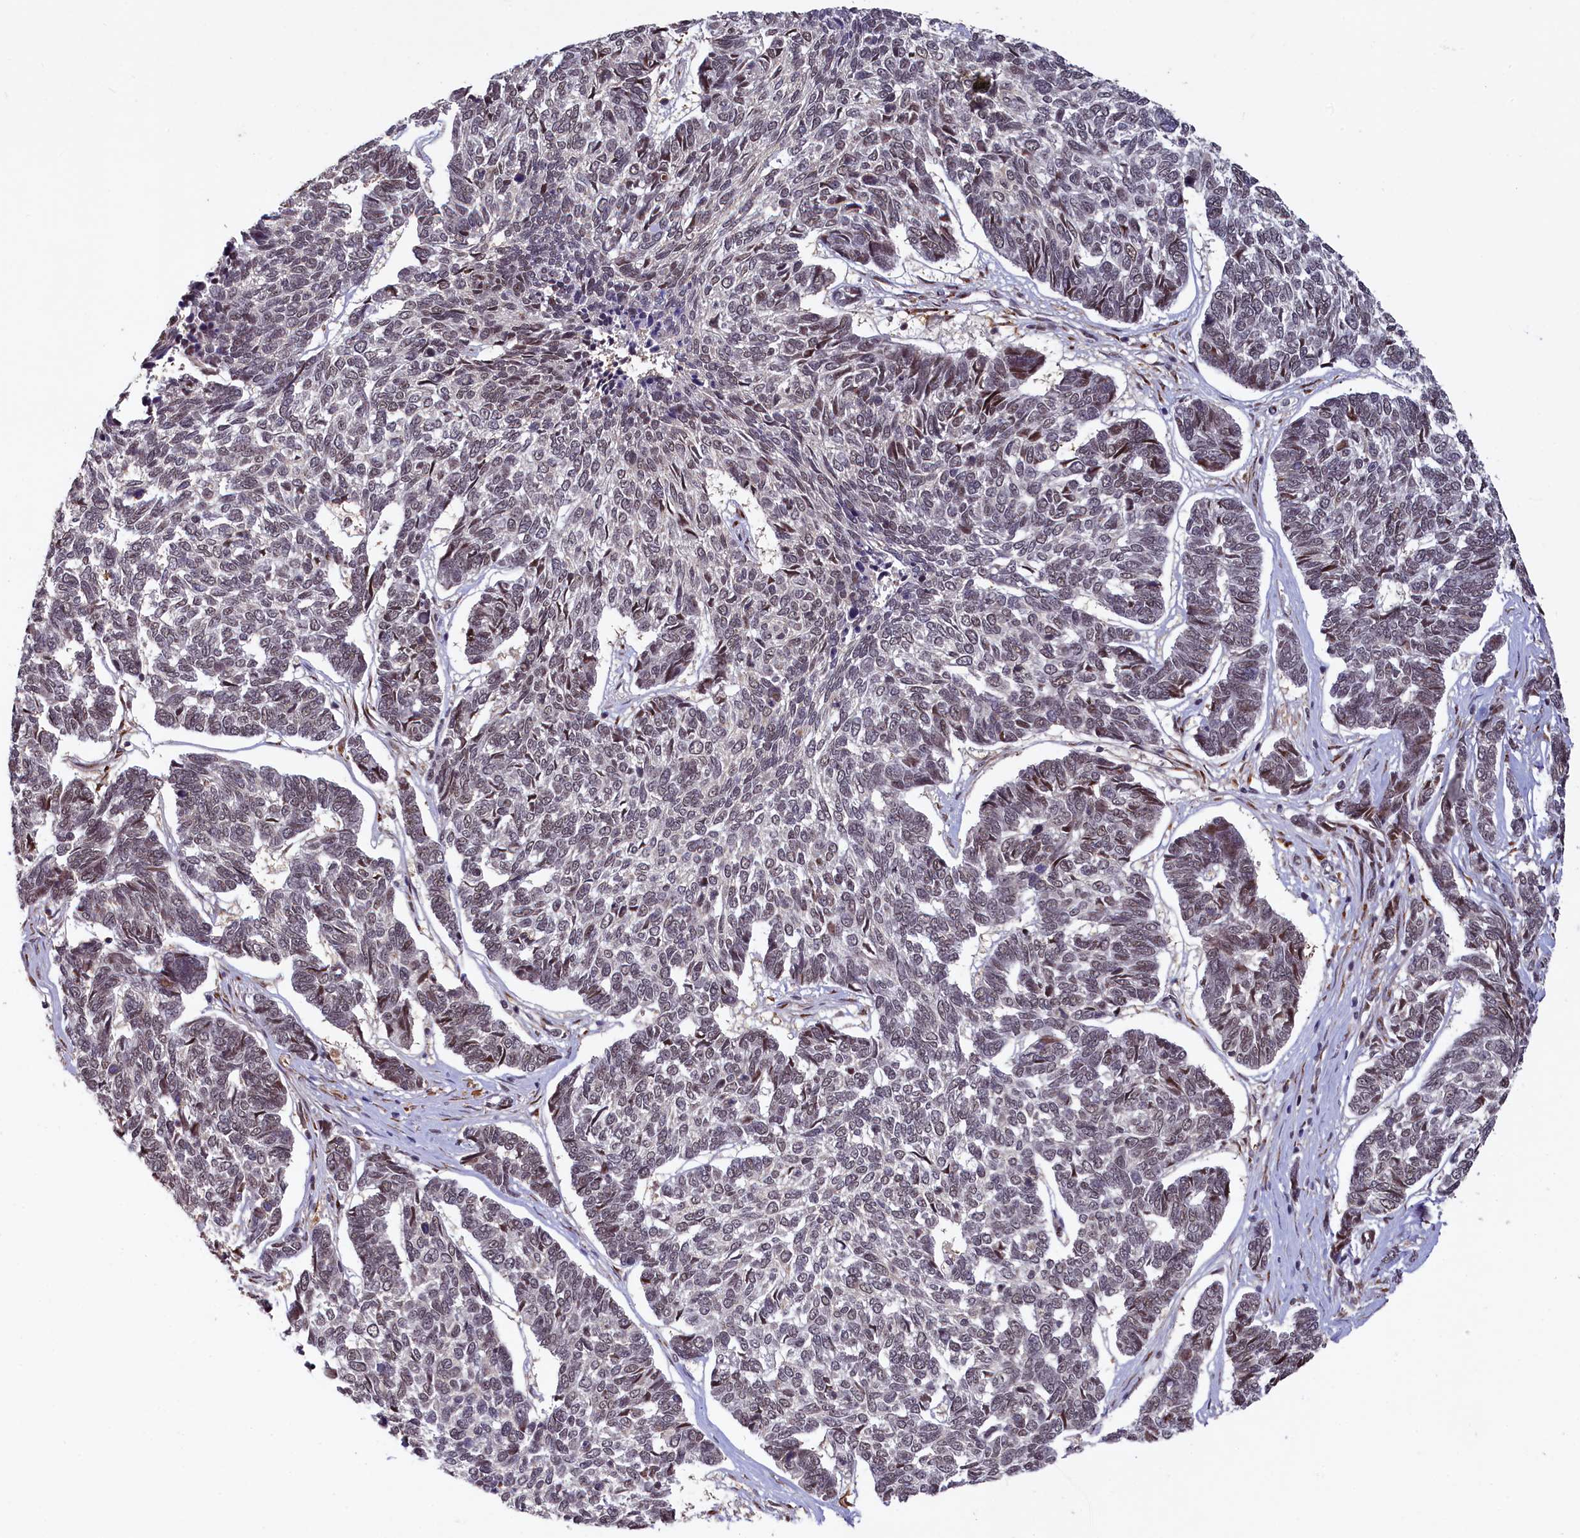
{"staining": {"intensity": "moderate", "quantity": "<25%", "location": "nuclear"}, "tissue": "skin cancer", "cell_type": "Tumor cells", "image_type": "cancer", "snomed": [{"axis": "morphology", "description": "Basal cell carcinoma"}, {"axis": "topography", "description": "Skin"}], "caption": "A brown stain labels moderate nuclear staining of a protein in skin basal cell carcinoma tumor cells.", "gene": "PPHLN1", "patient": {"sex": "female", "age": 65}}